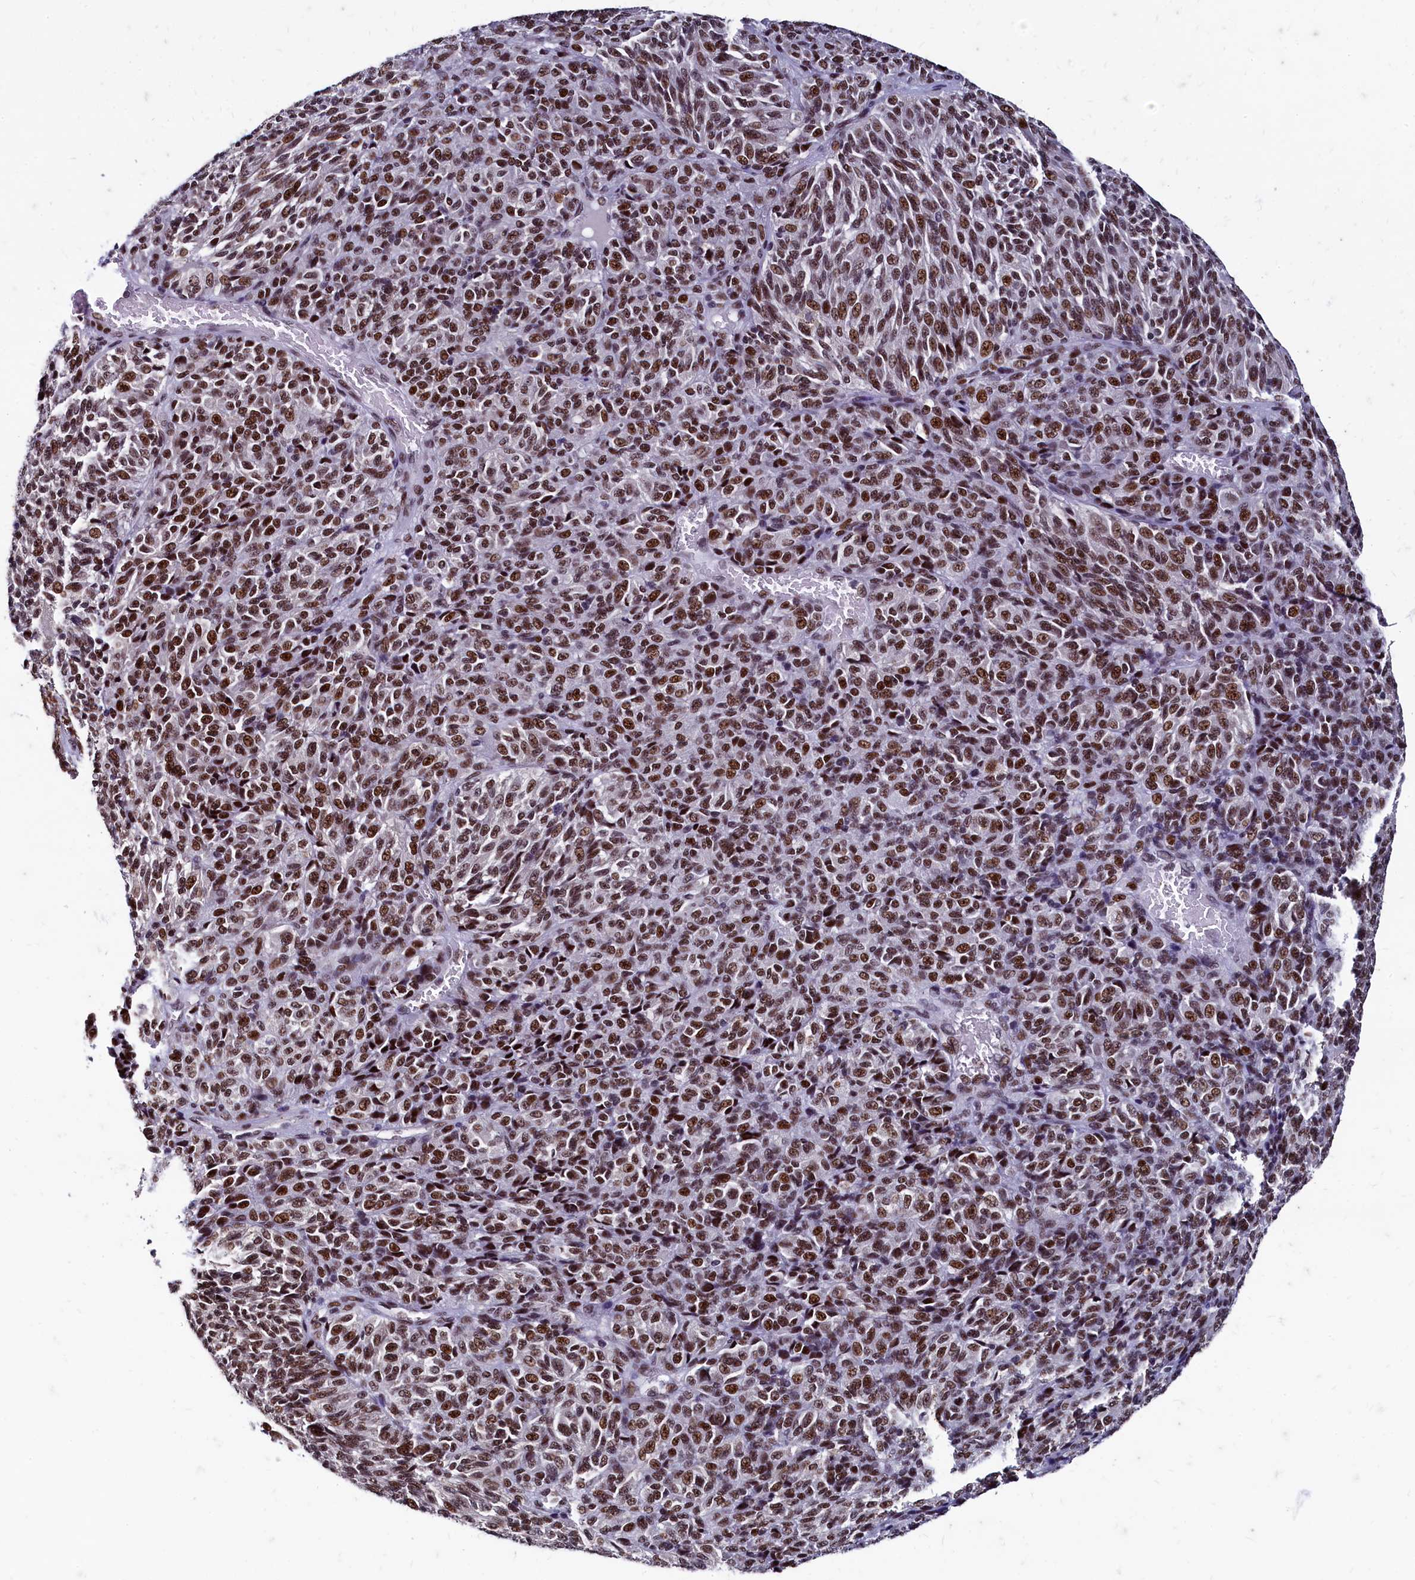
{"staining": {"intensity": "strong", "quantity": ">75%", "location": "nuclear"}, "tissue": "melanoma", "cell_type": "Tumor cells", "image_type": "cancer", "snomed": [{"axis": "morphology", "description": "Malignant melanoma, Metastatic site"}, {"axis": "topography", "description": "Brain"}], "caption": "This is a photomicrograph of immunohistochemistry staining of melanoma, which shows strong positivity in the nuclear of tumor cells.", "gene": "CPSF7", "patient": {"sex": "female", "age": 56}}